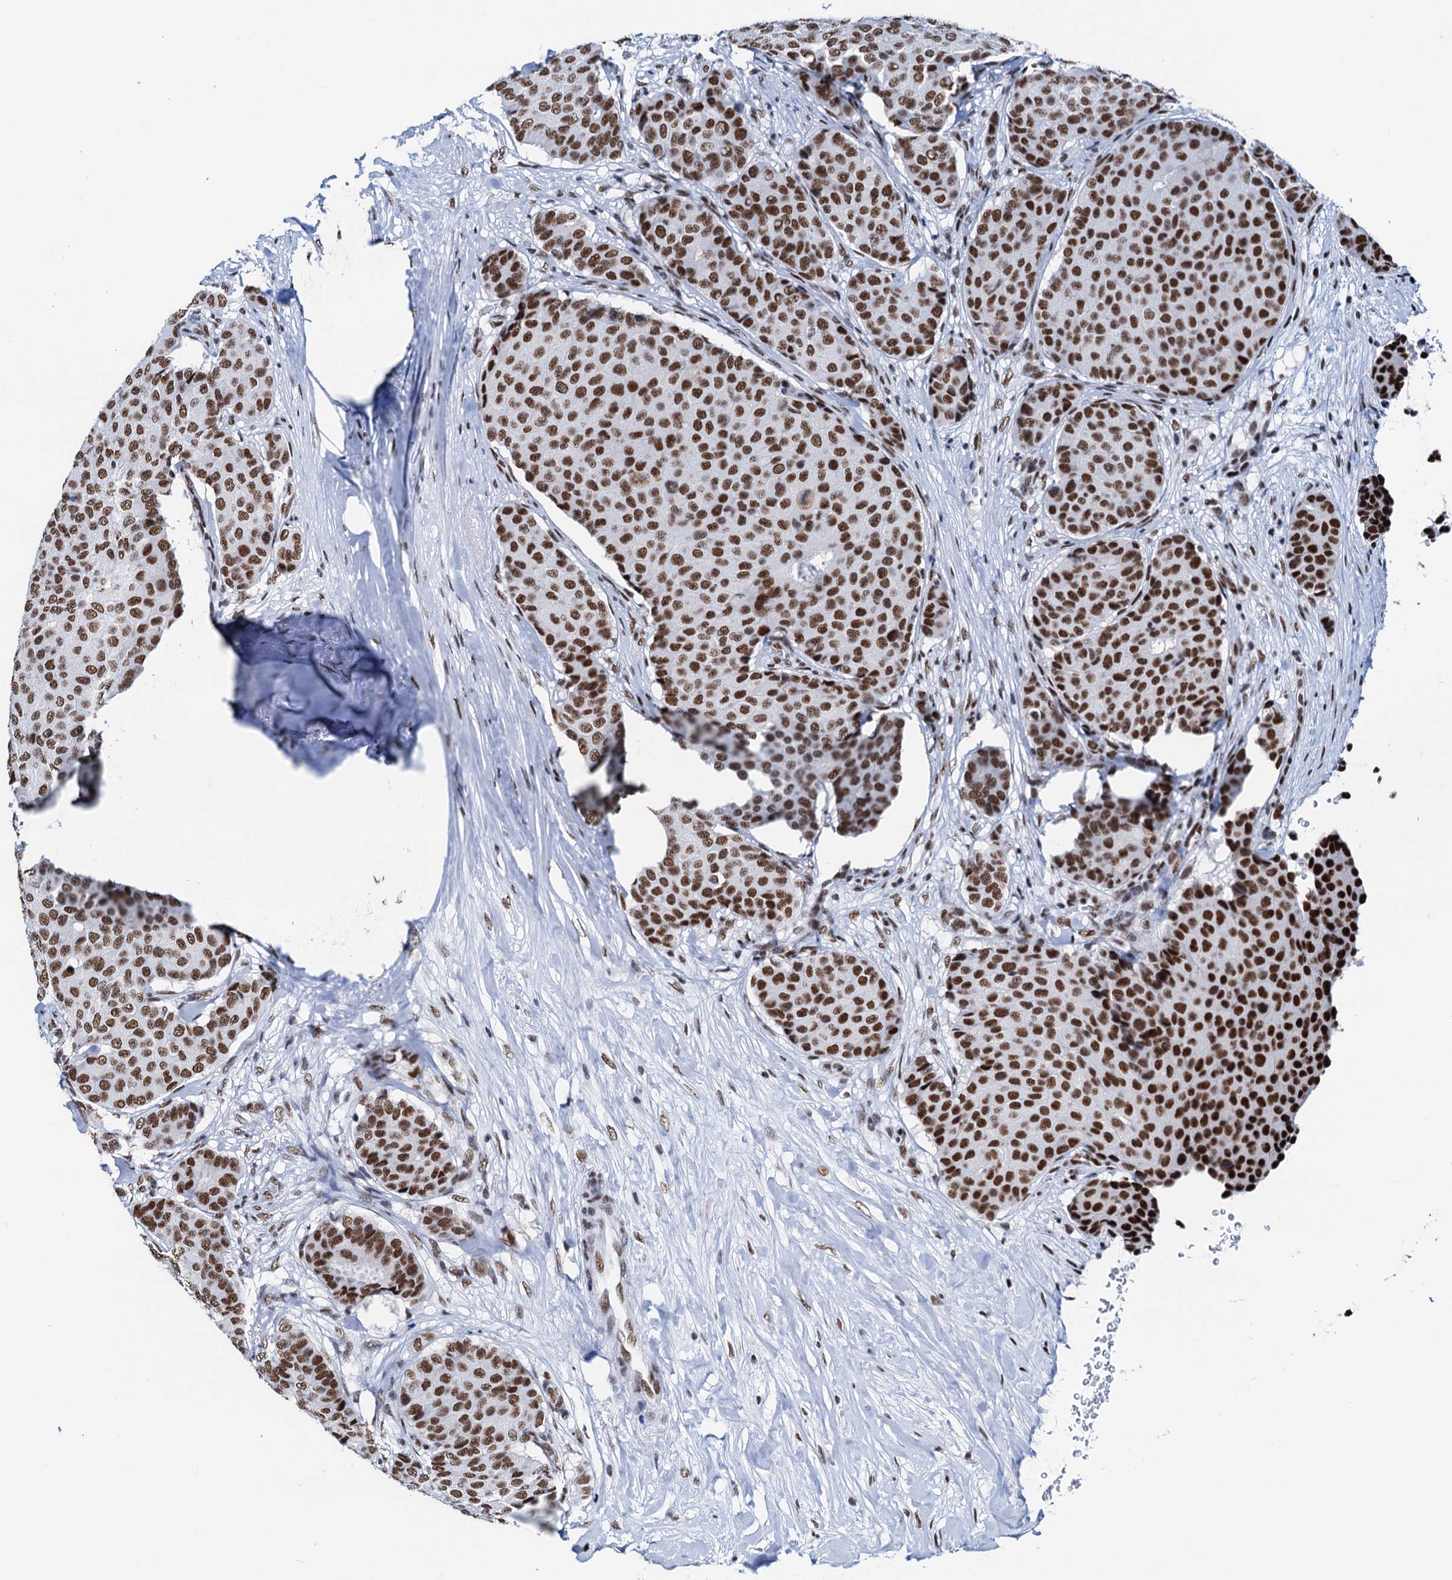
{"staining": {"intensity": "strong", "quantity": ">75%", "location": "nuclear"}, "tissue": "breast cancer", "cell_type": "Tumor cells", "image_type": "cancer", "snomed": [{"axis": "morphology", "description": "Duct carcinoma"}, {"axis": "topography", "description": "Breast"}], "caption": "IHC photomicrograph of neoplastic tissue: human breast invasive ductal carcinoma stained using immunohistochemistry exhibits high levels of strong protein expression localized specifically in the nuclear of tumor cells, appearing as a nuclear brown color.", "gene": "SLTM", "patient": {"sex": "female", "age": 75}}